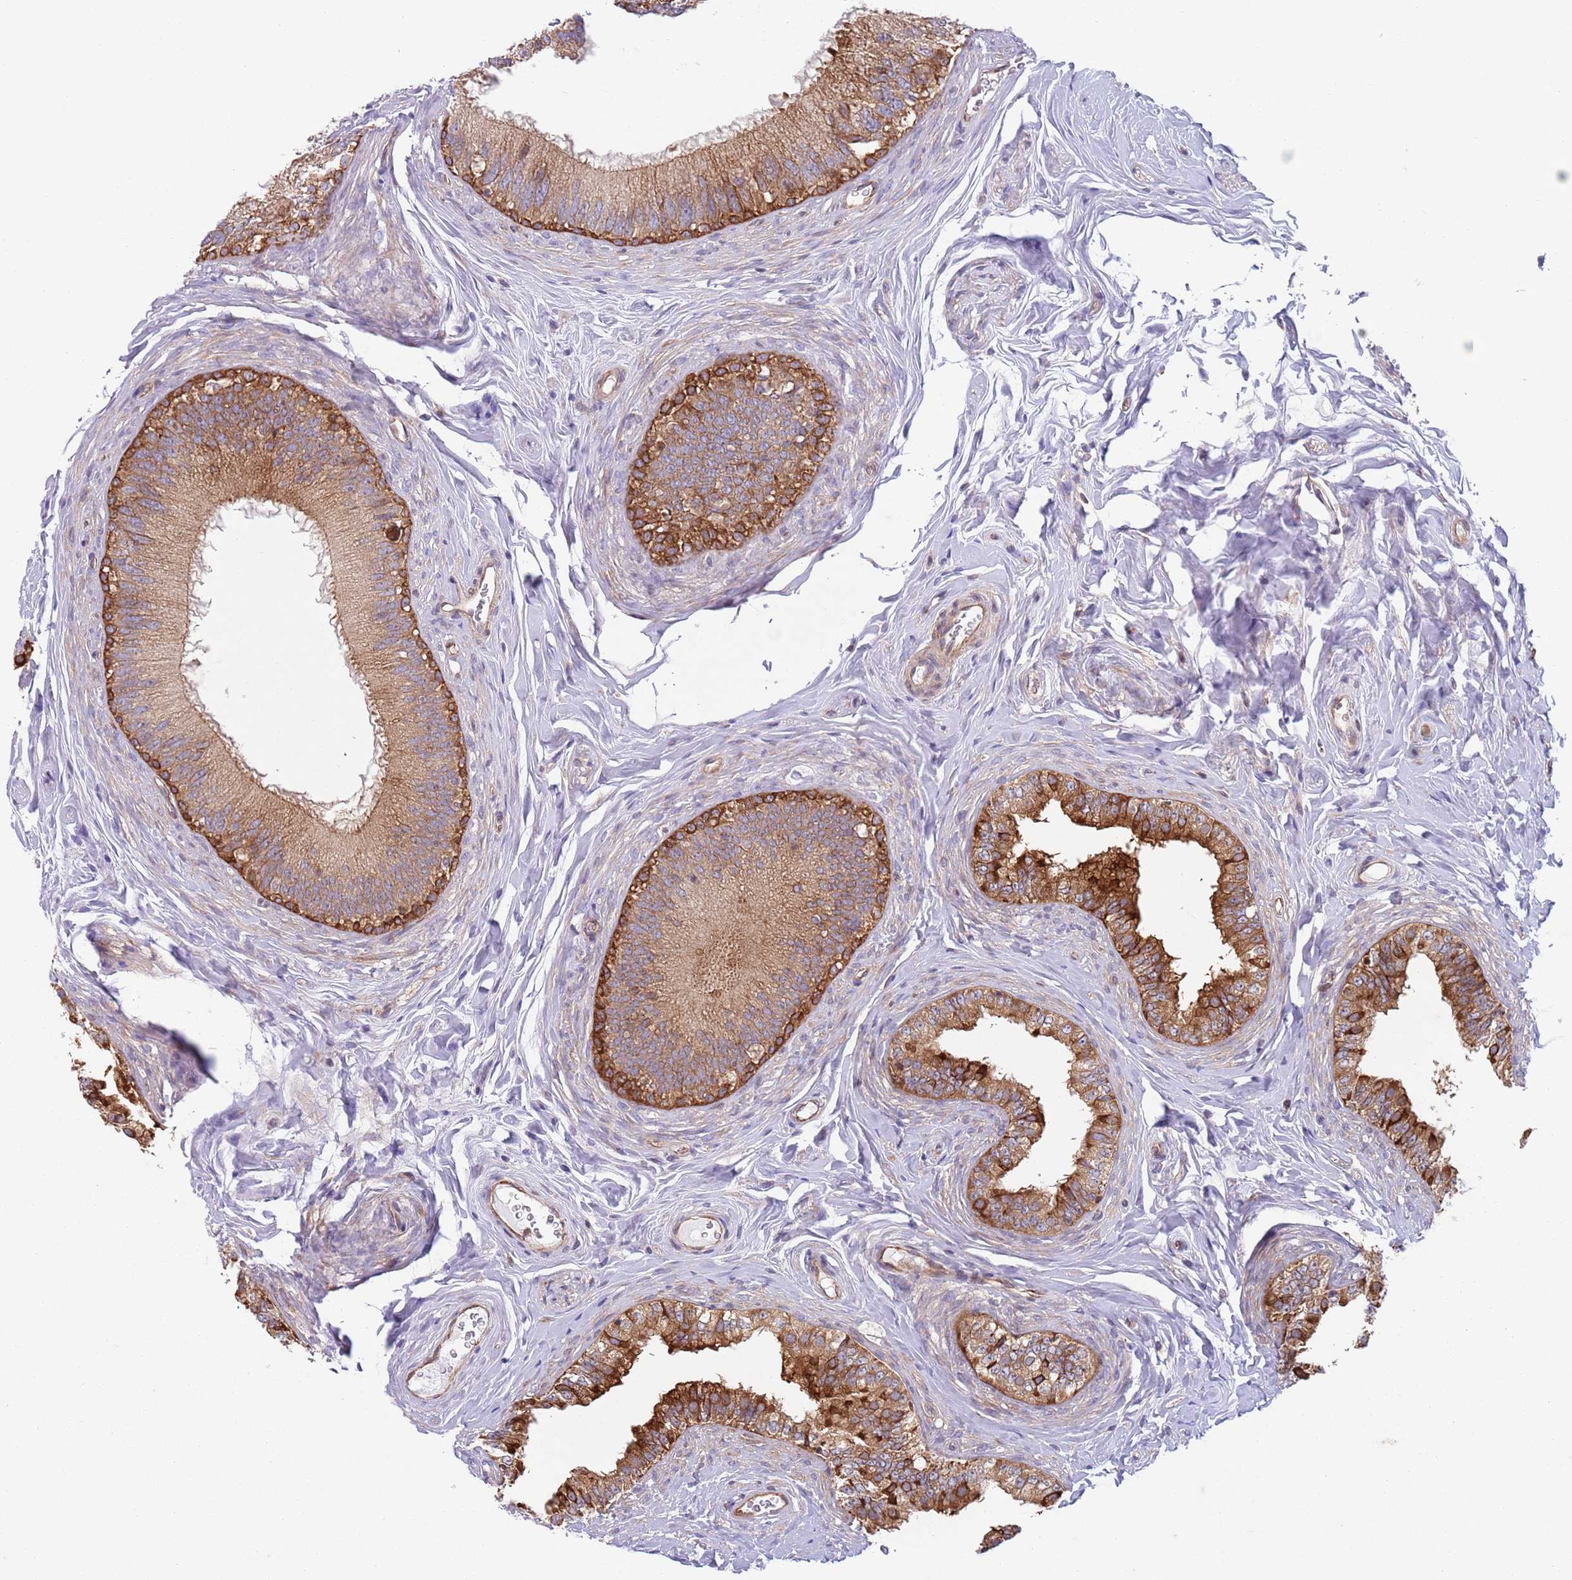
{"staining": {"intensity": "strong", "quantity": "25%-75%", "location": "cytoplasmic/membranous"}, "tissue": "epididymis", "cell_type": "Glandular cells", "image_type": "normal", "snomed": [{"axis": "morphology", "description": "Normal tissue, NOS"}, {"axis": "topography", "description": "Epididymis"}], "caption": "Immunohistochemistry (IHC) photomicrograph of normal epididymis: epididymis stained using immunohistochemistry displays high levels of strong protein expression localized specifically in the cytoplasmic/membranous of glandular cells, appearing as a cytoplasmic/membranous brown color.", "gene": "ZMYM5", "patient": {"sex": "male", "age": 38}}